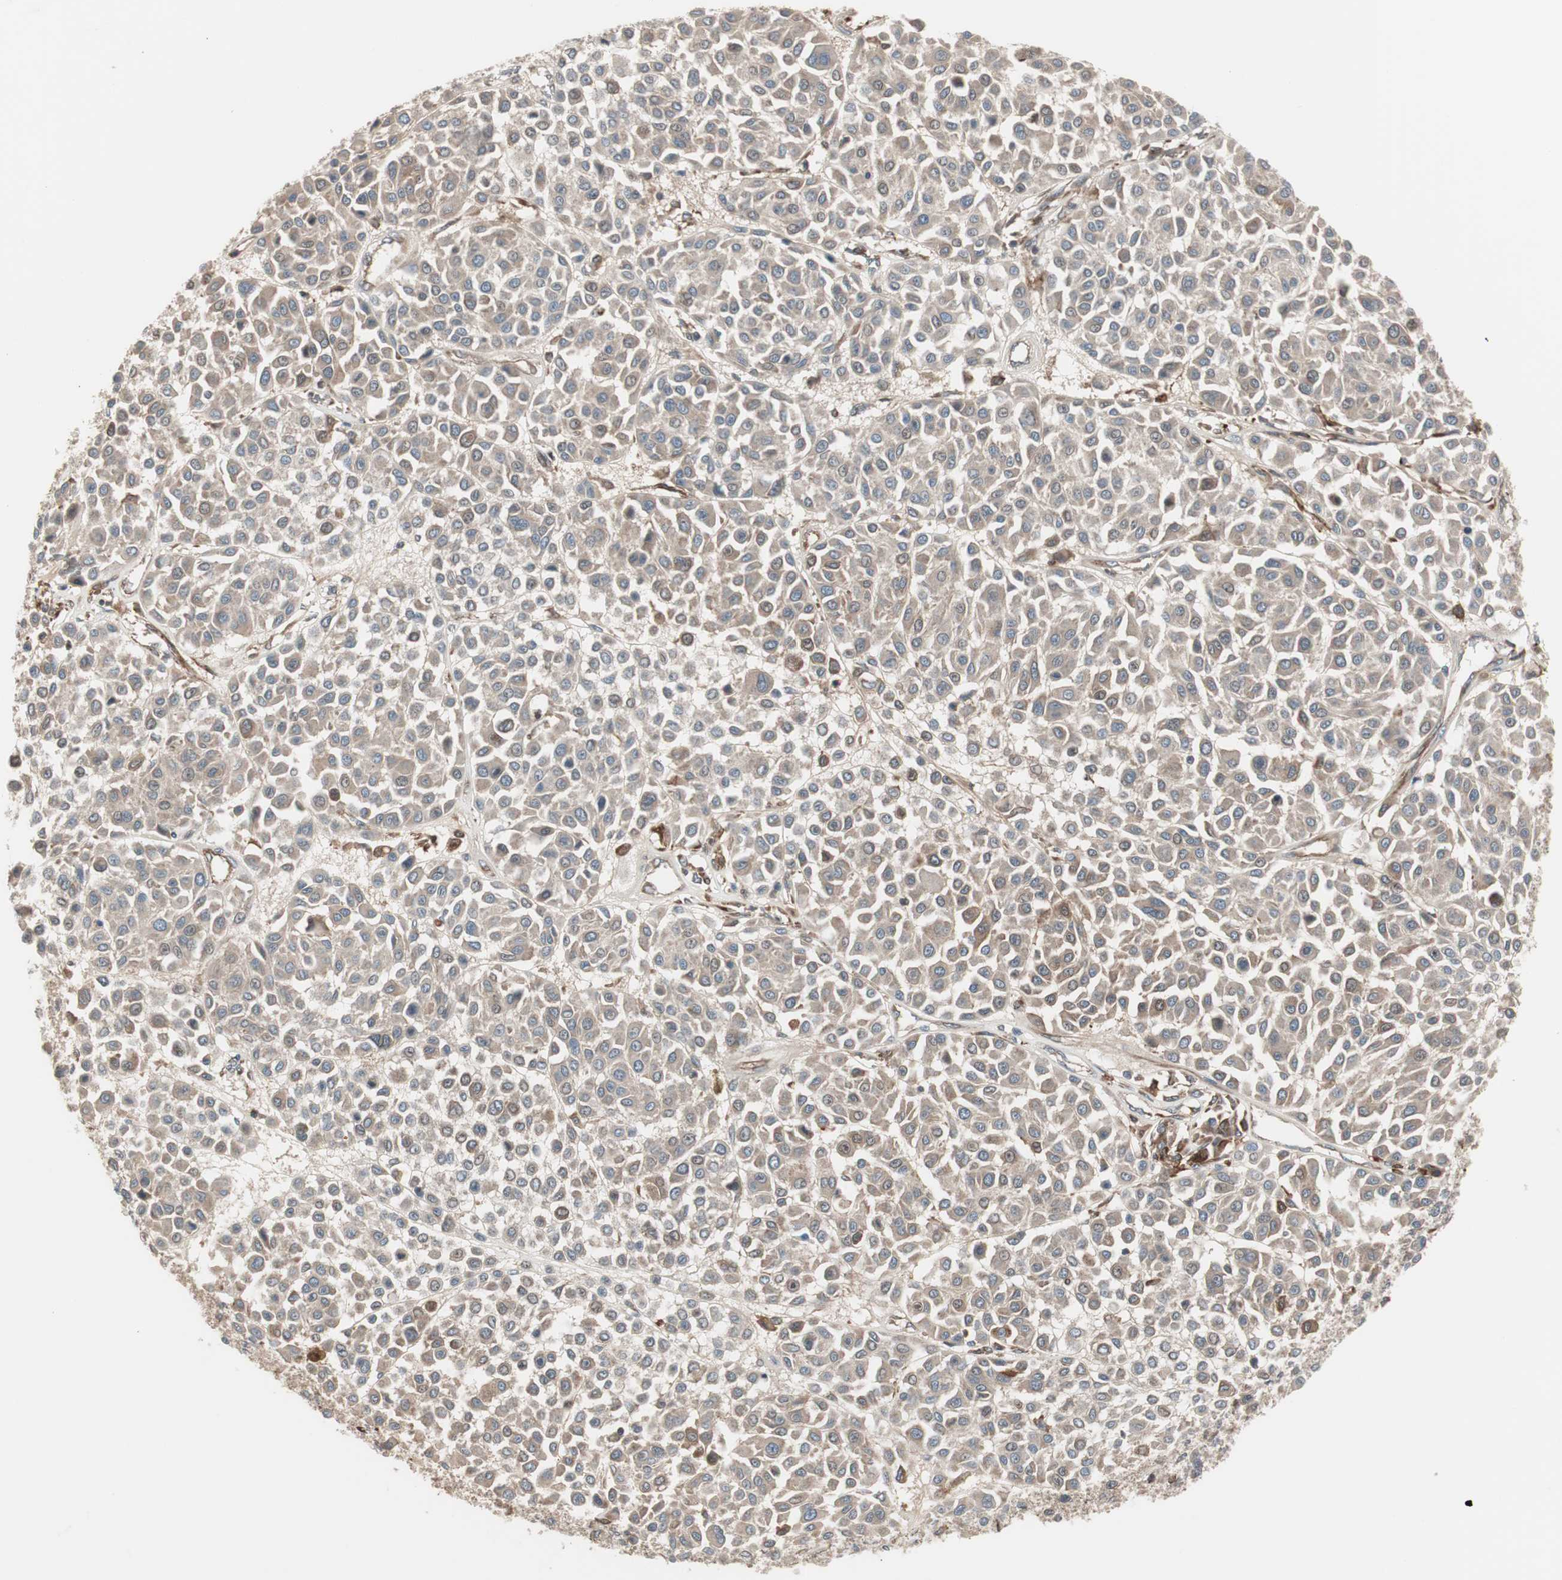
{"staining": {"intensity": "weak", "quantity": ">75%", "location": "cytoplasmic/membranous"}, "tissue": "melanoma", "cell_type": "Tumor cells", "image_type": "cancer", "snomed": [{"axis": "morphology", "description": "Malignant melanoma, Metastatic site"}, {"axis": "topography", "description": "Soft tissue"}], "caption": "Protein positivity by immunohistochemistry exhibits weak cytoplasmic/membranous positivity in about >75% of tumor cells in malignant melanoma (metastatic site). (DAB (3,3'-diaminobenzidine) = brown stain, brightfield microscopy at high magnification).", "gene": "STAB1", "patient": {"sex": "male", "age": 41}}